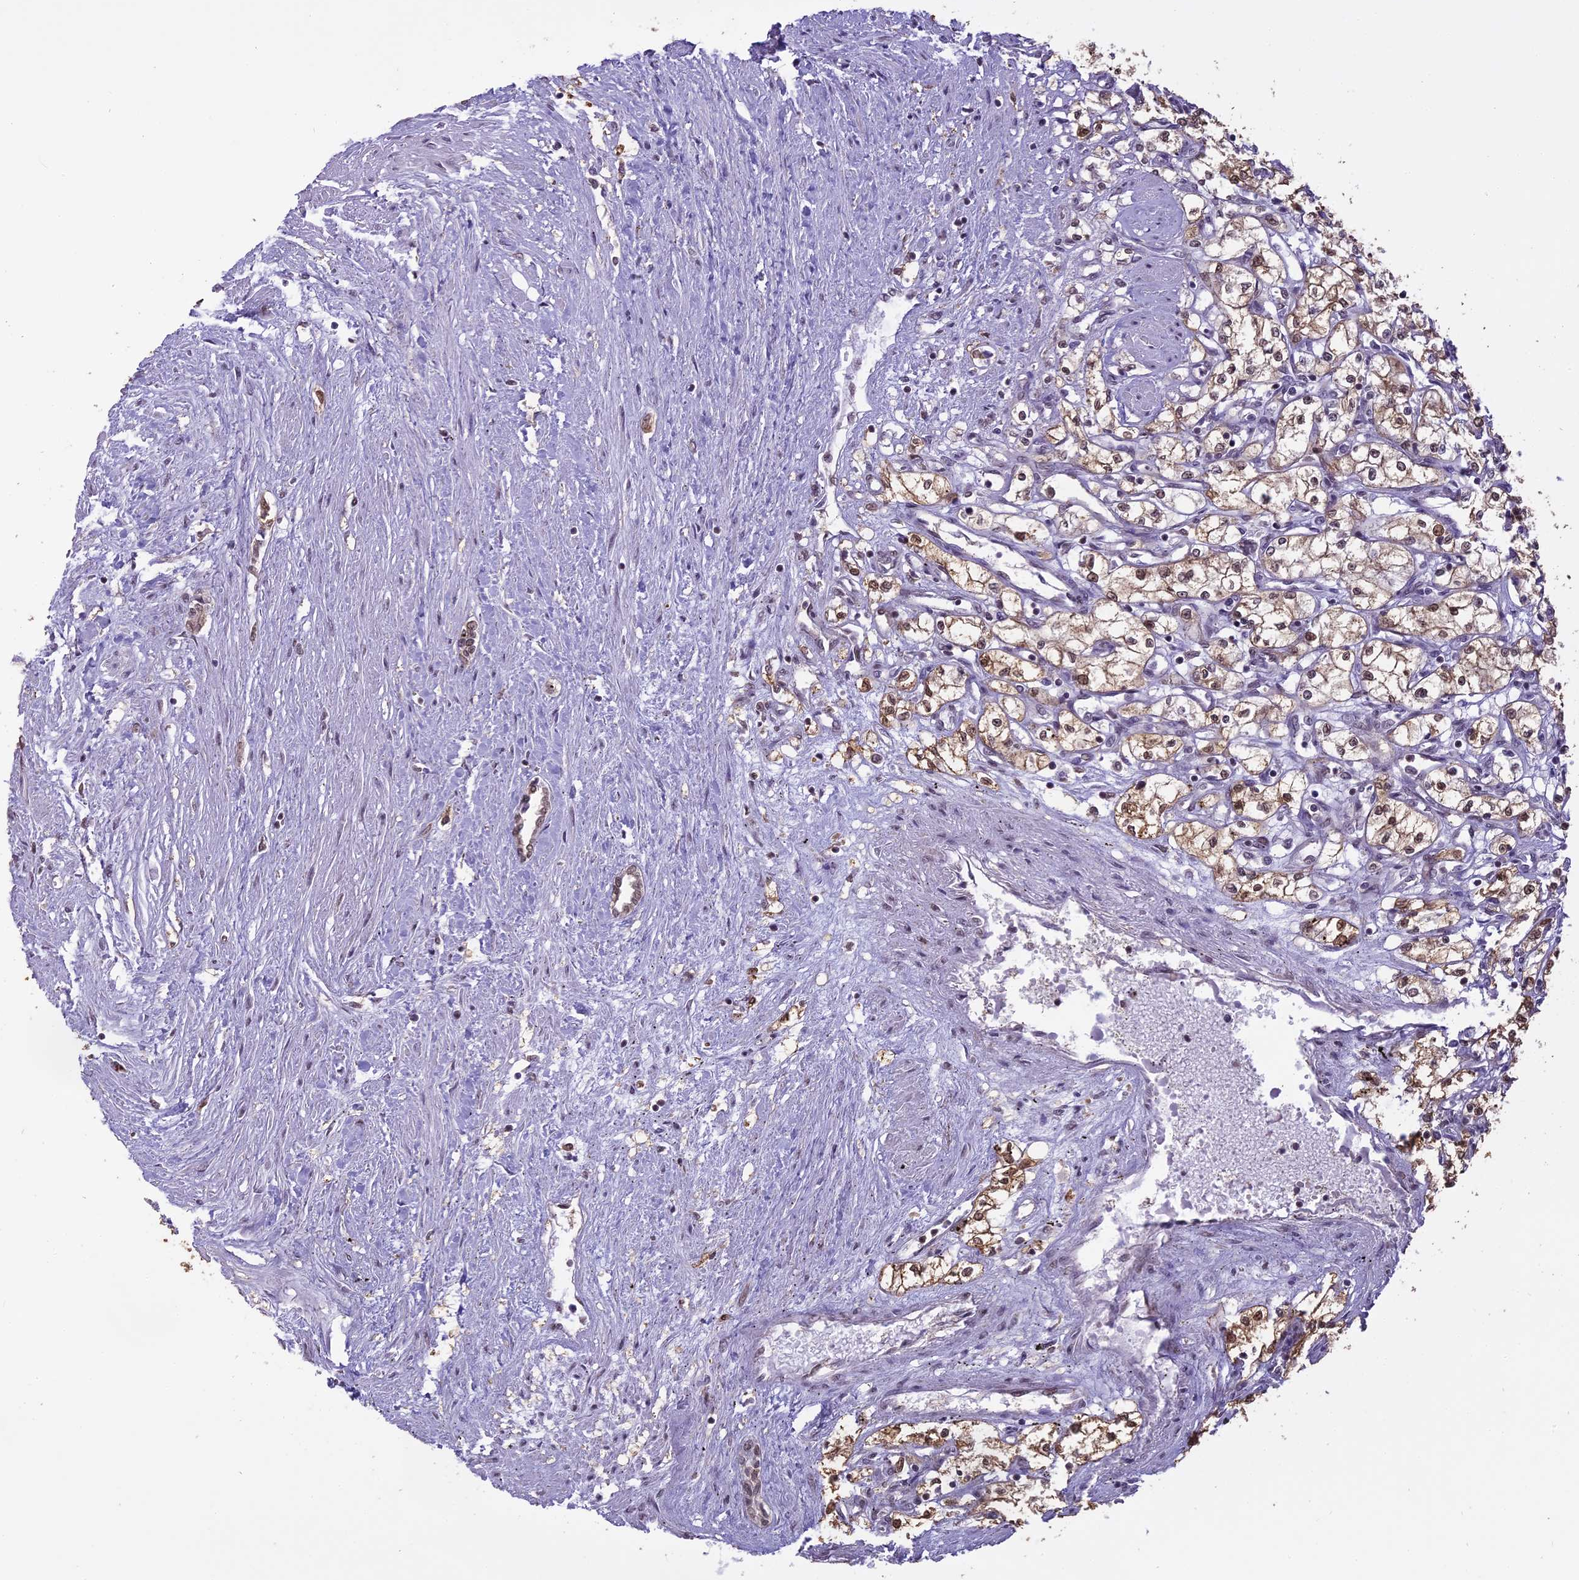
{"staining": {"intensity": "moderate", "quantity": ">75%", "location": "cytoplasmic/membranous,nuclear"}, "tissue": "renal cancer", "cell_type": "Tumor cells", "image_type": "cancer", "snomed": [{"axis": "morphology", "description": "Adenocarcinoma, NOS"}, {"axis": "topography", "description": "Kidney"}], "caption": "High-power microscopy captured an IHC micrograph of renal cancer, revealing moderate cytoplasmic/membranous and nuclear positivity in about >75% of tumor cells. (DAB (3,3'-diaminobenzidine) IHC, brown staining for protein, blue staining for nuclei).", "gene": "TIGD7", "patient": {"sex": "male", "age": 59}}